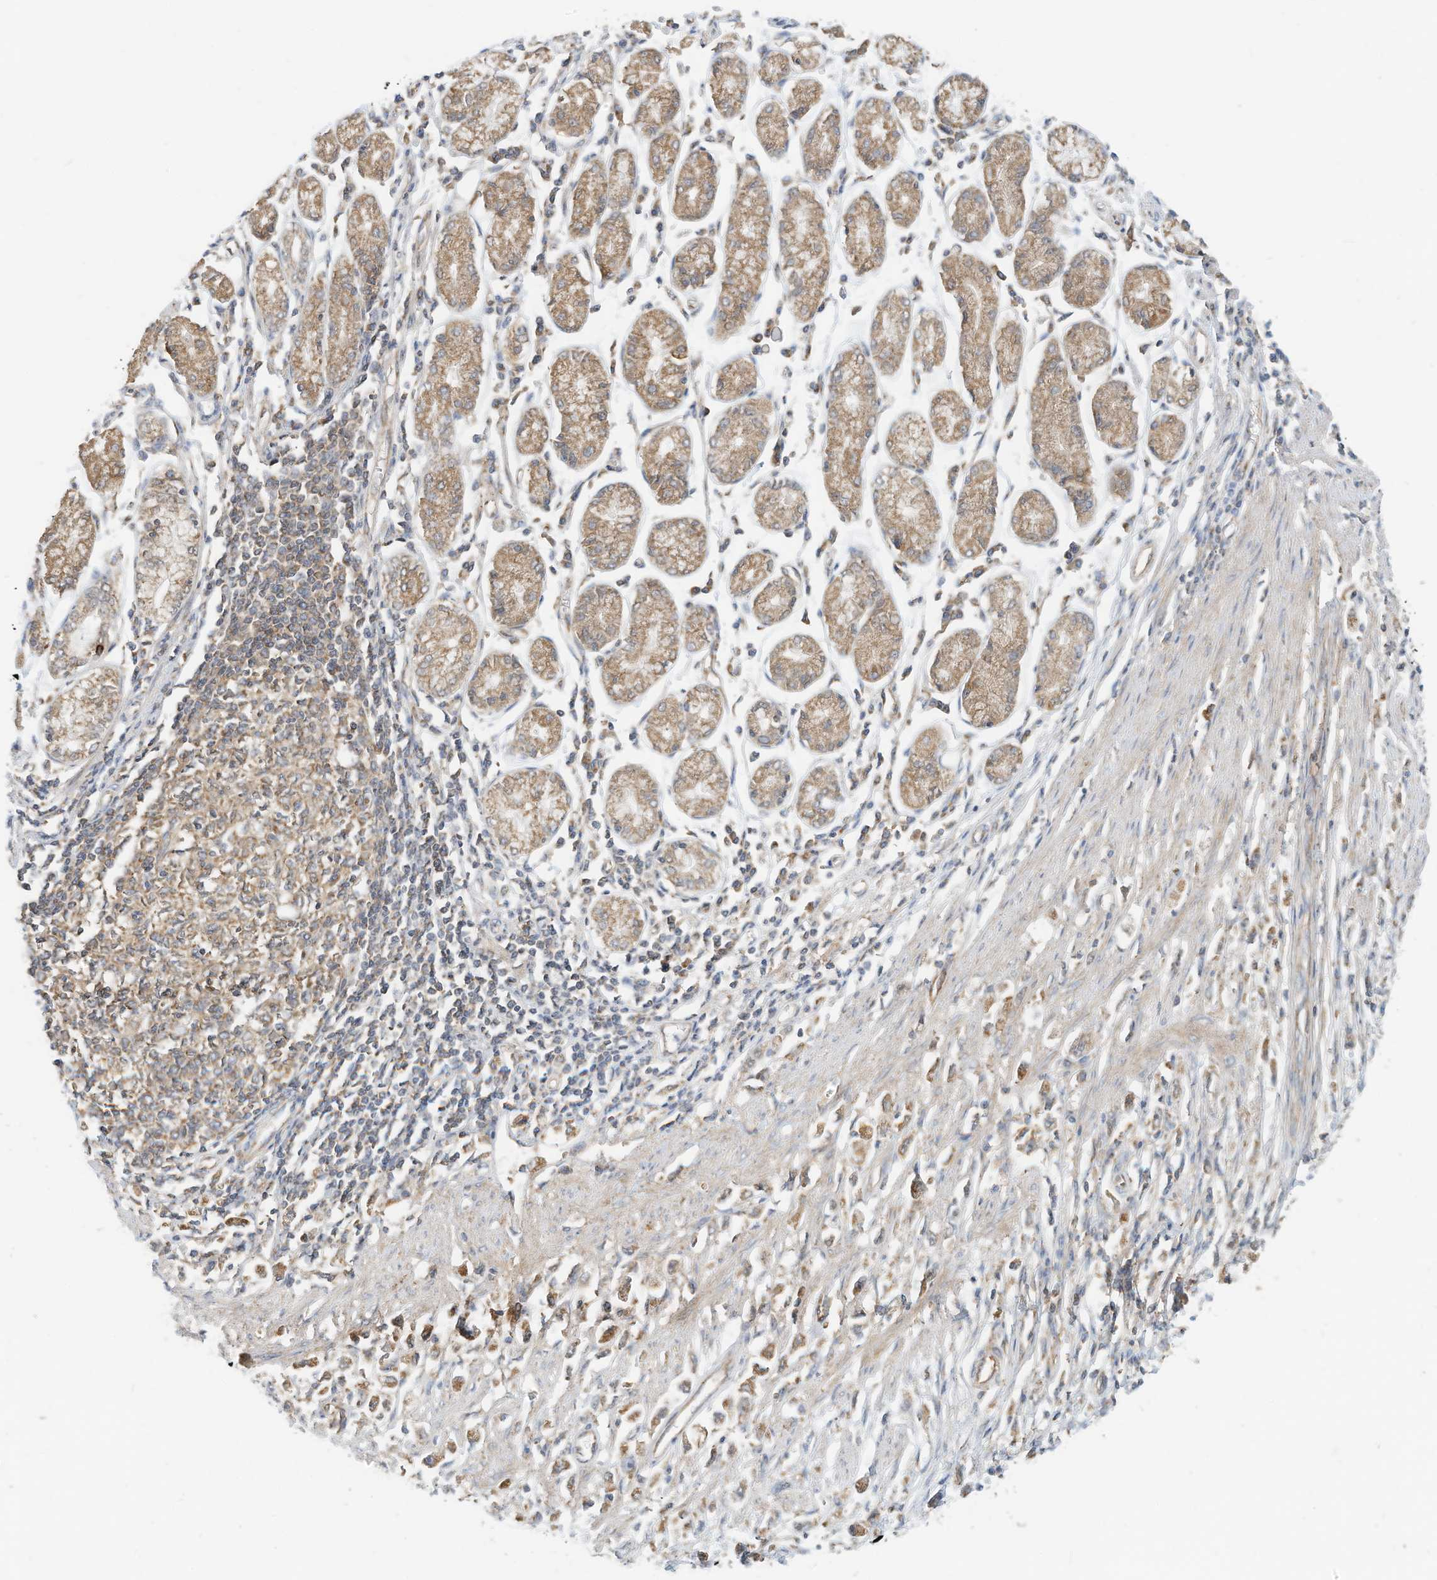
{"staining": {"intensity": "moderate", "quantity": "25%-75%", "location": "cytoplasmic/membranous"}, "tissue": "stomach cancer", "cell_type": "Tumor cells", "image_type": "cancer", "snomed": [{"axis": "morphology", "description": "Adenocarcinoma, NOS"}, {"axis": "topography", "description": "Stomach"}], "caption": "Moderate cytoplasmic/membranous expression is identified in about 25%-75% of tumor cells in stomach cancer (adenocarcinoma).", "gene": "METTL6", "patient": {"sex": "female", "age": 59}}